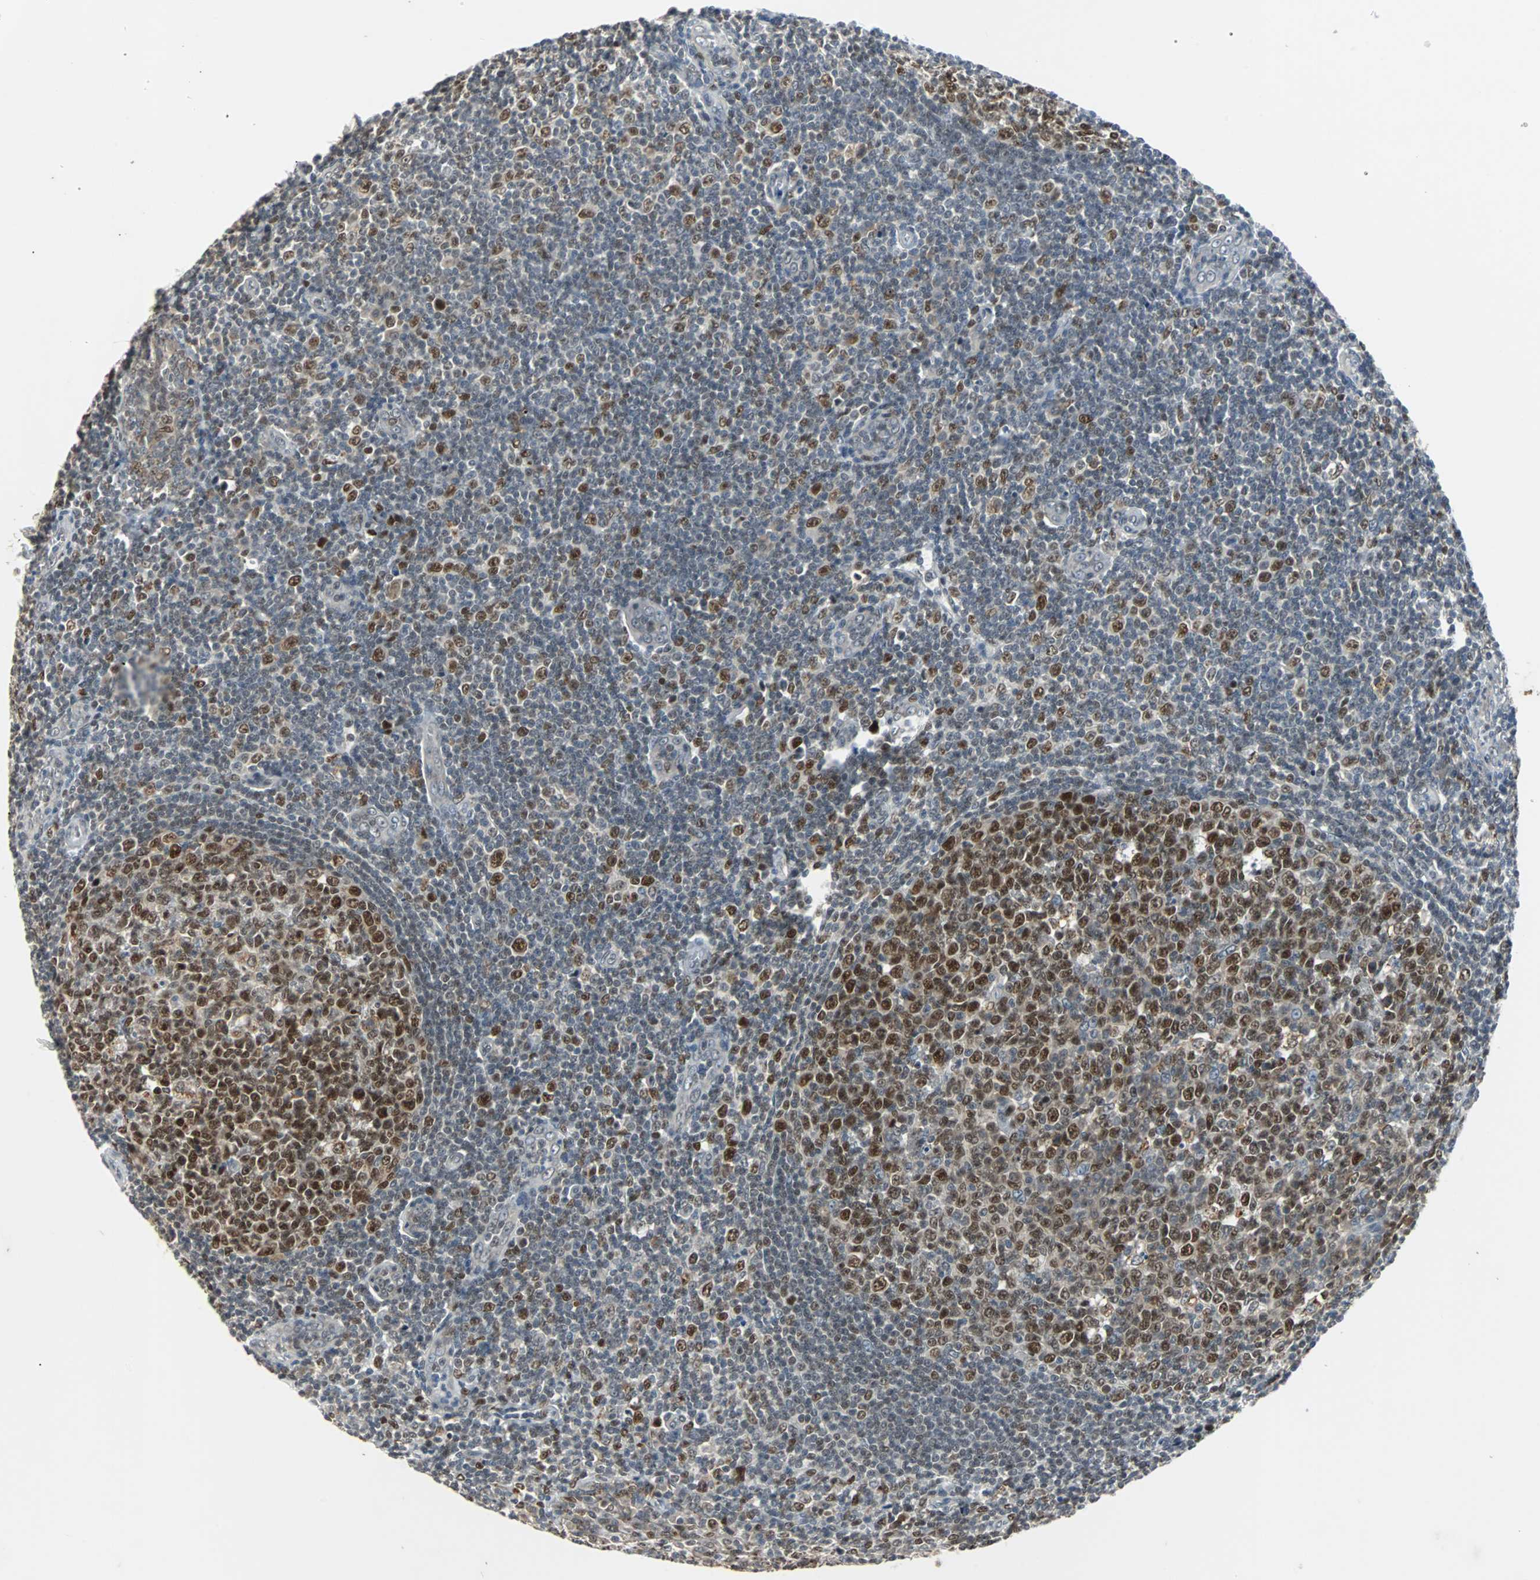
{"staining": {"intensity": "strong", "quantity": ">75%", "location": "nuclear"}, "tissue": "tonsil", "cell_type": "Germinal center cells", "image_type": "normal", "snomed": [{"axis": "morphology", "description": "Normal tissue, NOS"}, {"axis": "topography", "description": "Tonsil"}], "caption": "IHC micrograph of unremarkable tonsil: human tonsil stained using immunohistochemistry (IHC) displays high levels of strong protein expression localized specifically in the nuclear of germinal center cells, appearing as a nuclear brown color.", "gene": "HLX", "patient": {"sex": "male", "age": 31}}